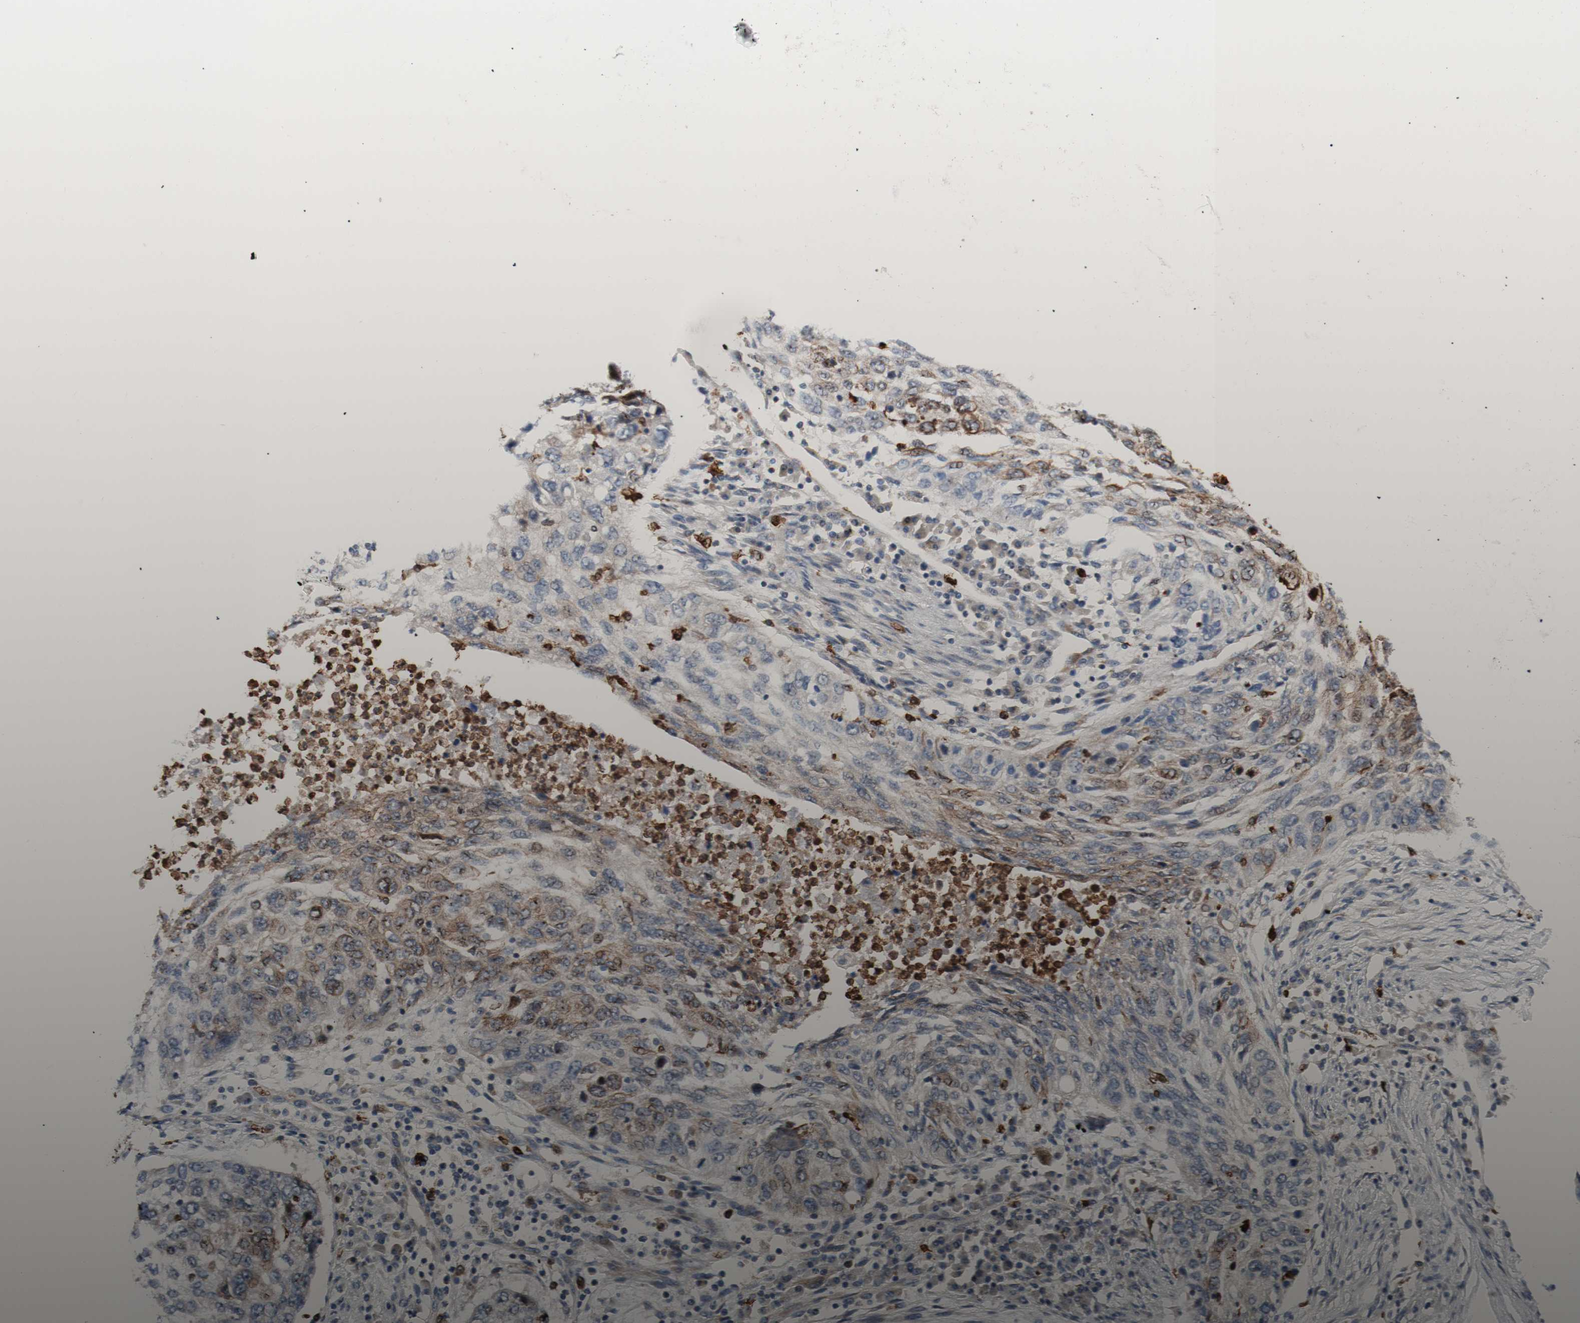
{"staining": {"intensity": "weak", "quantity": "<25%", "location": "cytoplasmic/membranous"}, "tissue": "lung cancer", "cell_type": "Tumor cells", "image_type": "cancer", "snomed": [{"axis": "morphology", "description": "Squamous cell carcinoma, NOS"}, {"axis": "topography", "description": "Lung"}], "caption": "Tumor cells show no significant protein expression in squamous cell carcinoma (lung). Brightfield microscopy of IHC stained with DAB (brown) and hematoxylin (blue), captured at high magnification.", "gene": "USP9X", "patient": {"sex": "female", "age": 63}}